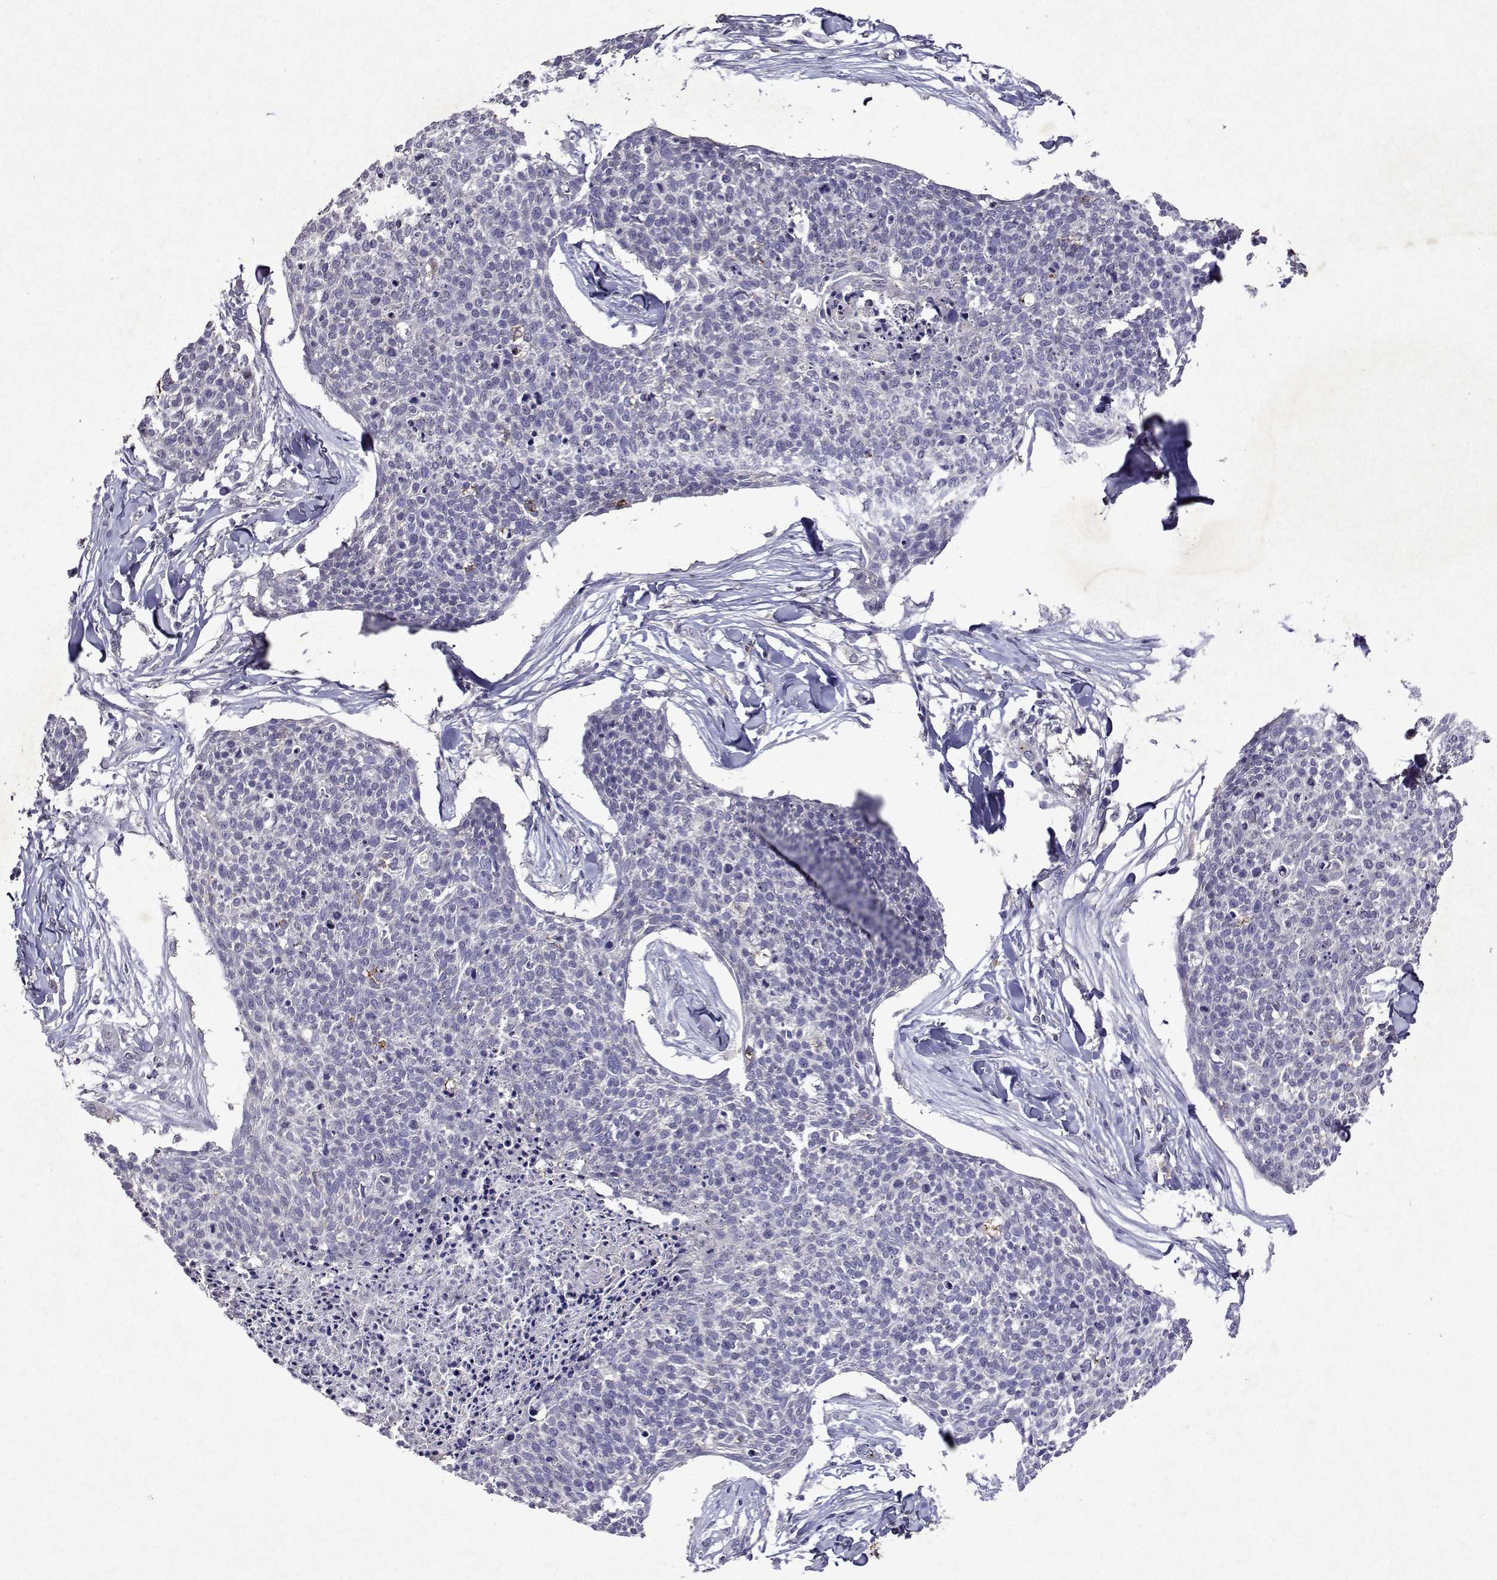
{"staining": {"intensity": "negative", "quantity": "none", "location": "none"}, "tissue": "skin cancer", "cell_type": "Tumor cells", "image_type": "cancer", "snomed": [{"axis": "morphology", "description": "Squamous cell carcinoma, NOS"}, {"axis": "topography", "description": "Skin"}, {"axis": "topography", "description": "Vulva"}], "caption": "This is a histopathology image of IHC staining of squamous cell carcinoma (skin), which shows no staining in tumor cells.", "gene": "DUSP28", "patient": {"sex": "female", "age": 75}}